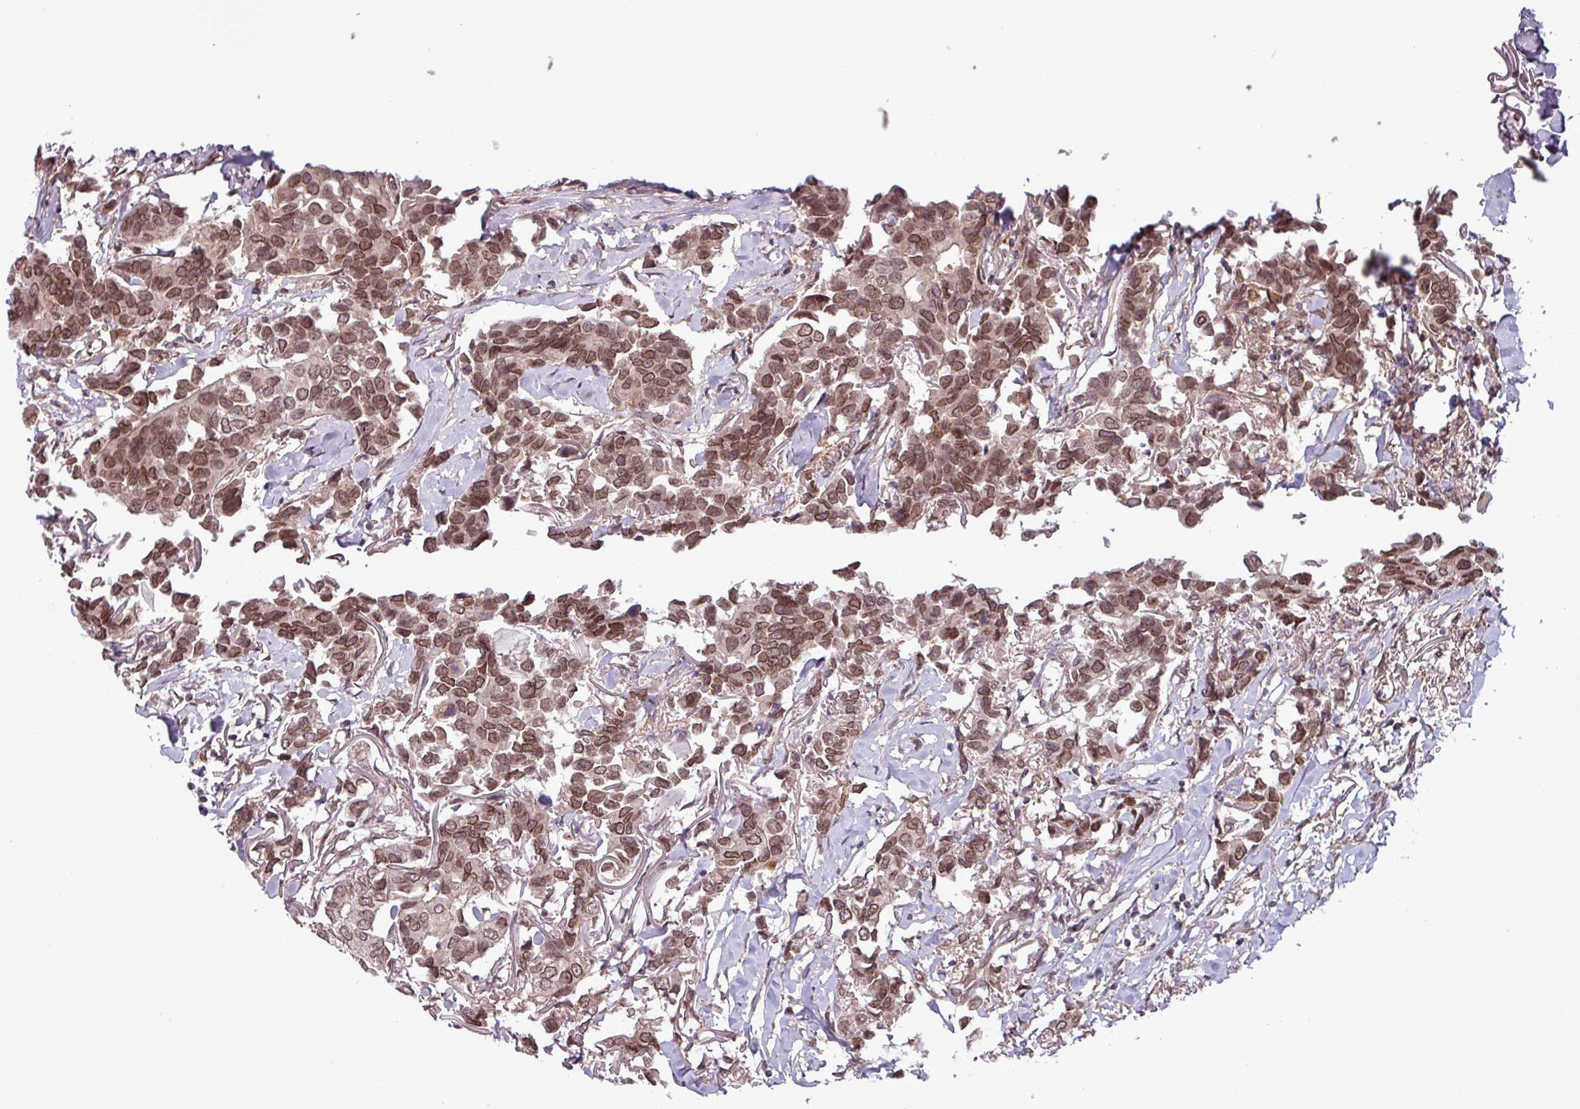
{"staining": {"intensity": "moderate", "quantity": ">75%", "location": "nuclear"}, "tissue": "breast cancer", "cell_type": "Tumor cells", "image_type": "cancer", "snomed": [{"axis": "morphology", "description": "Duct carcinoma"}, {"axis": "topography", "description": "Breast"}], "caption": "Tumor cells display medium levels of moderate nuclear expression in about >75% of cells in breast cancer (invasive ductal carcinoma).", "gene": "RBM4B", "patient": {"sex": "female", "age": 80}}